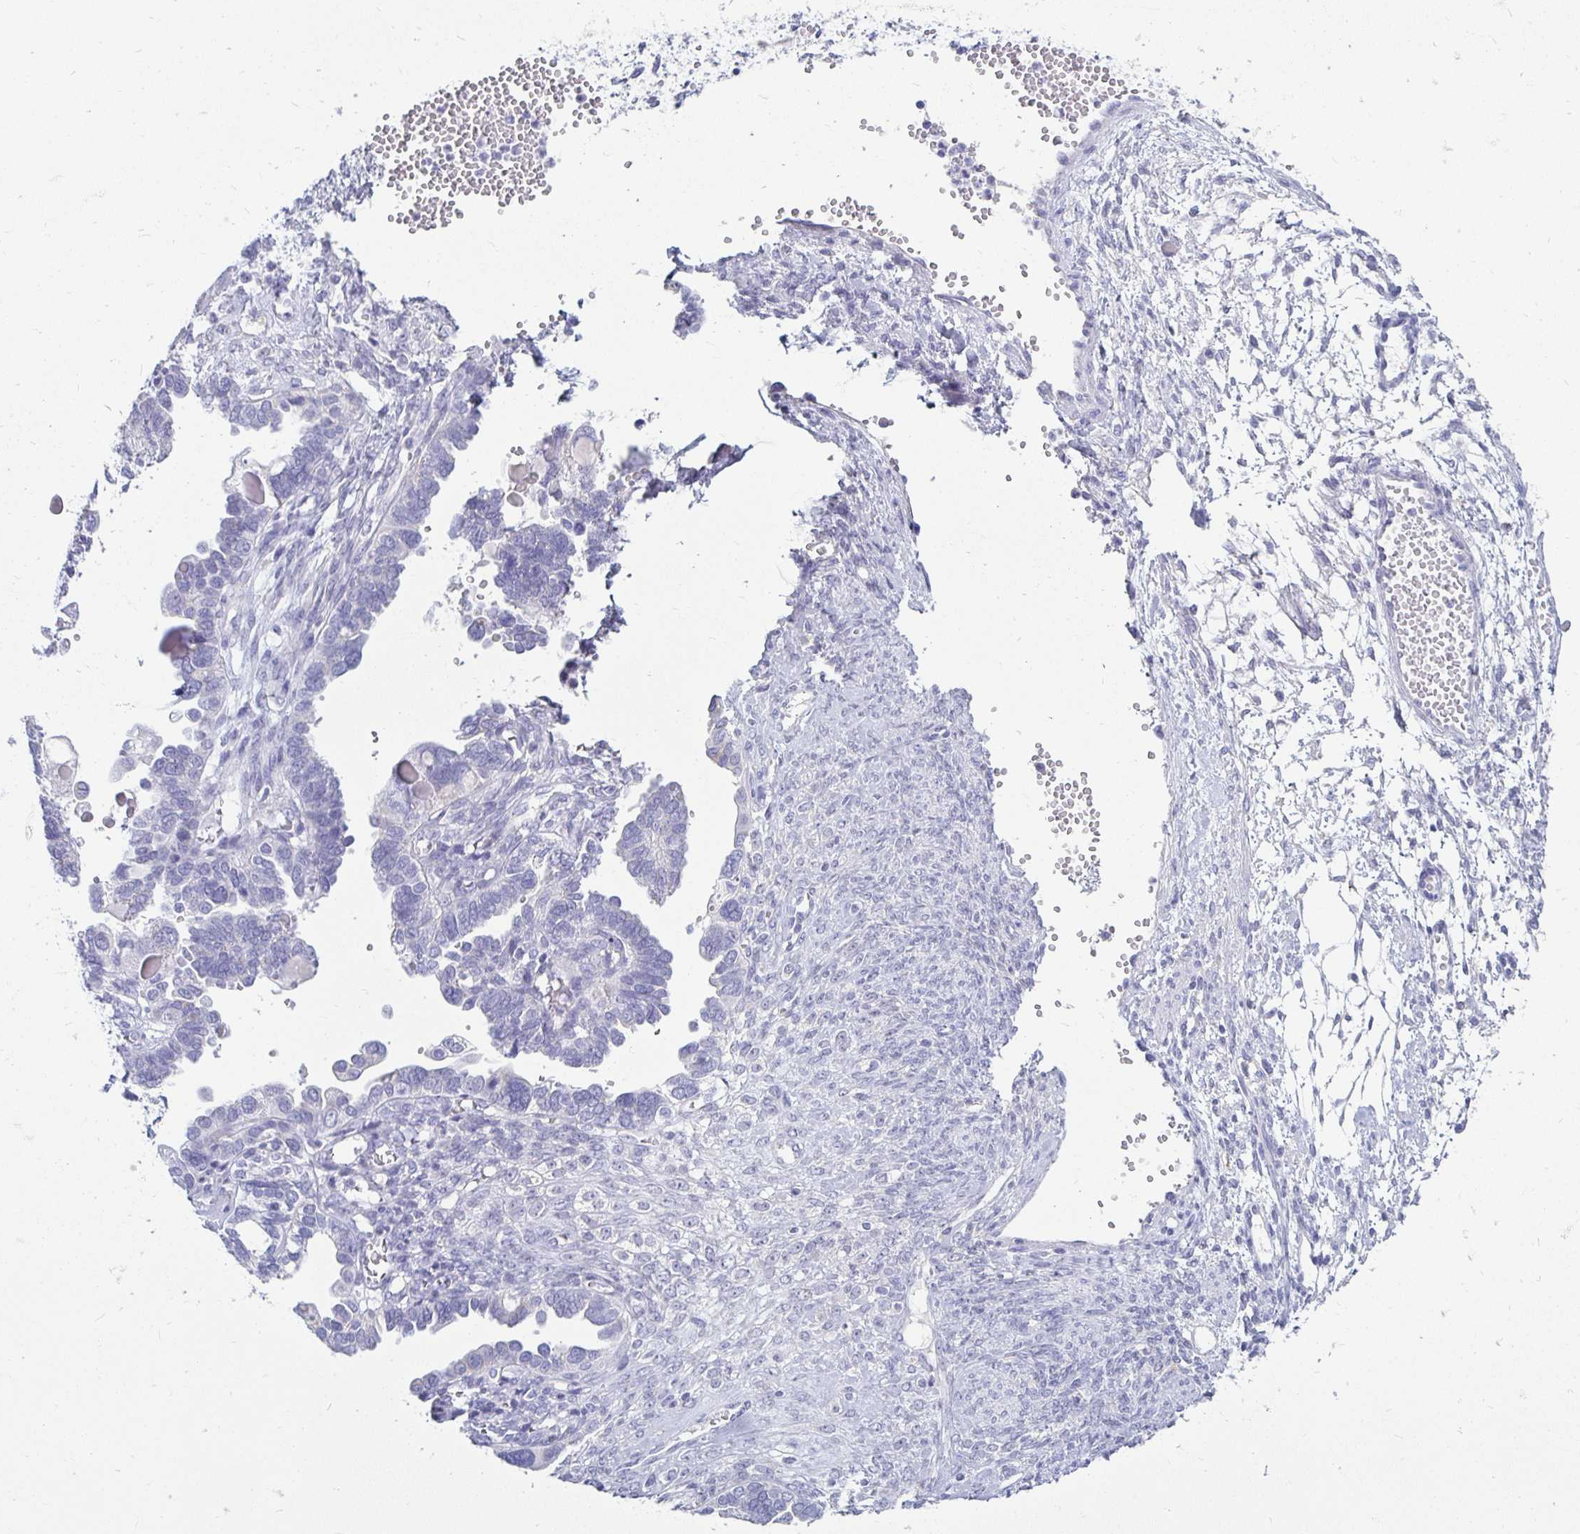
{"staining": {"intensity": "negative", "quantity": "none", "location": "none"}, "tissue": "ovarian cancer", "cell_type": "Tumor cells", "image_type": "cancer", "snomed": [{"axis": "morphology", "description": "Cystadenocarcinoma, serous, NOS"}, {"axis": "topography", "description": "Ovary"}], "caption": "This histopathology image is of ovarian serous cystadenocarcinoma stained with IHC to label a protein in brown with the nuclei are counter-stained blue. There is no staining in tumor cells.", "gene": "PEG10", "patient": {"sex": "female", "age": 51}}